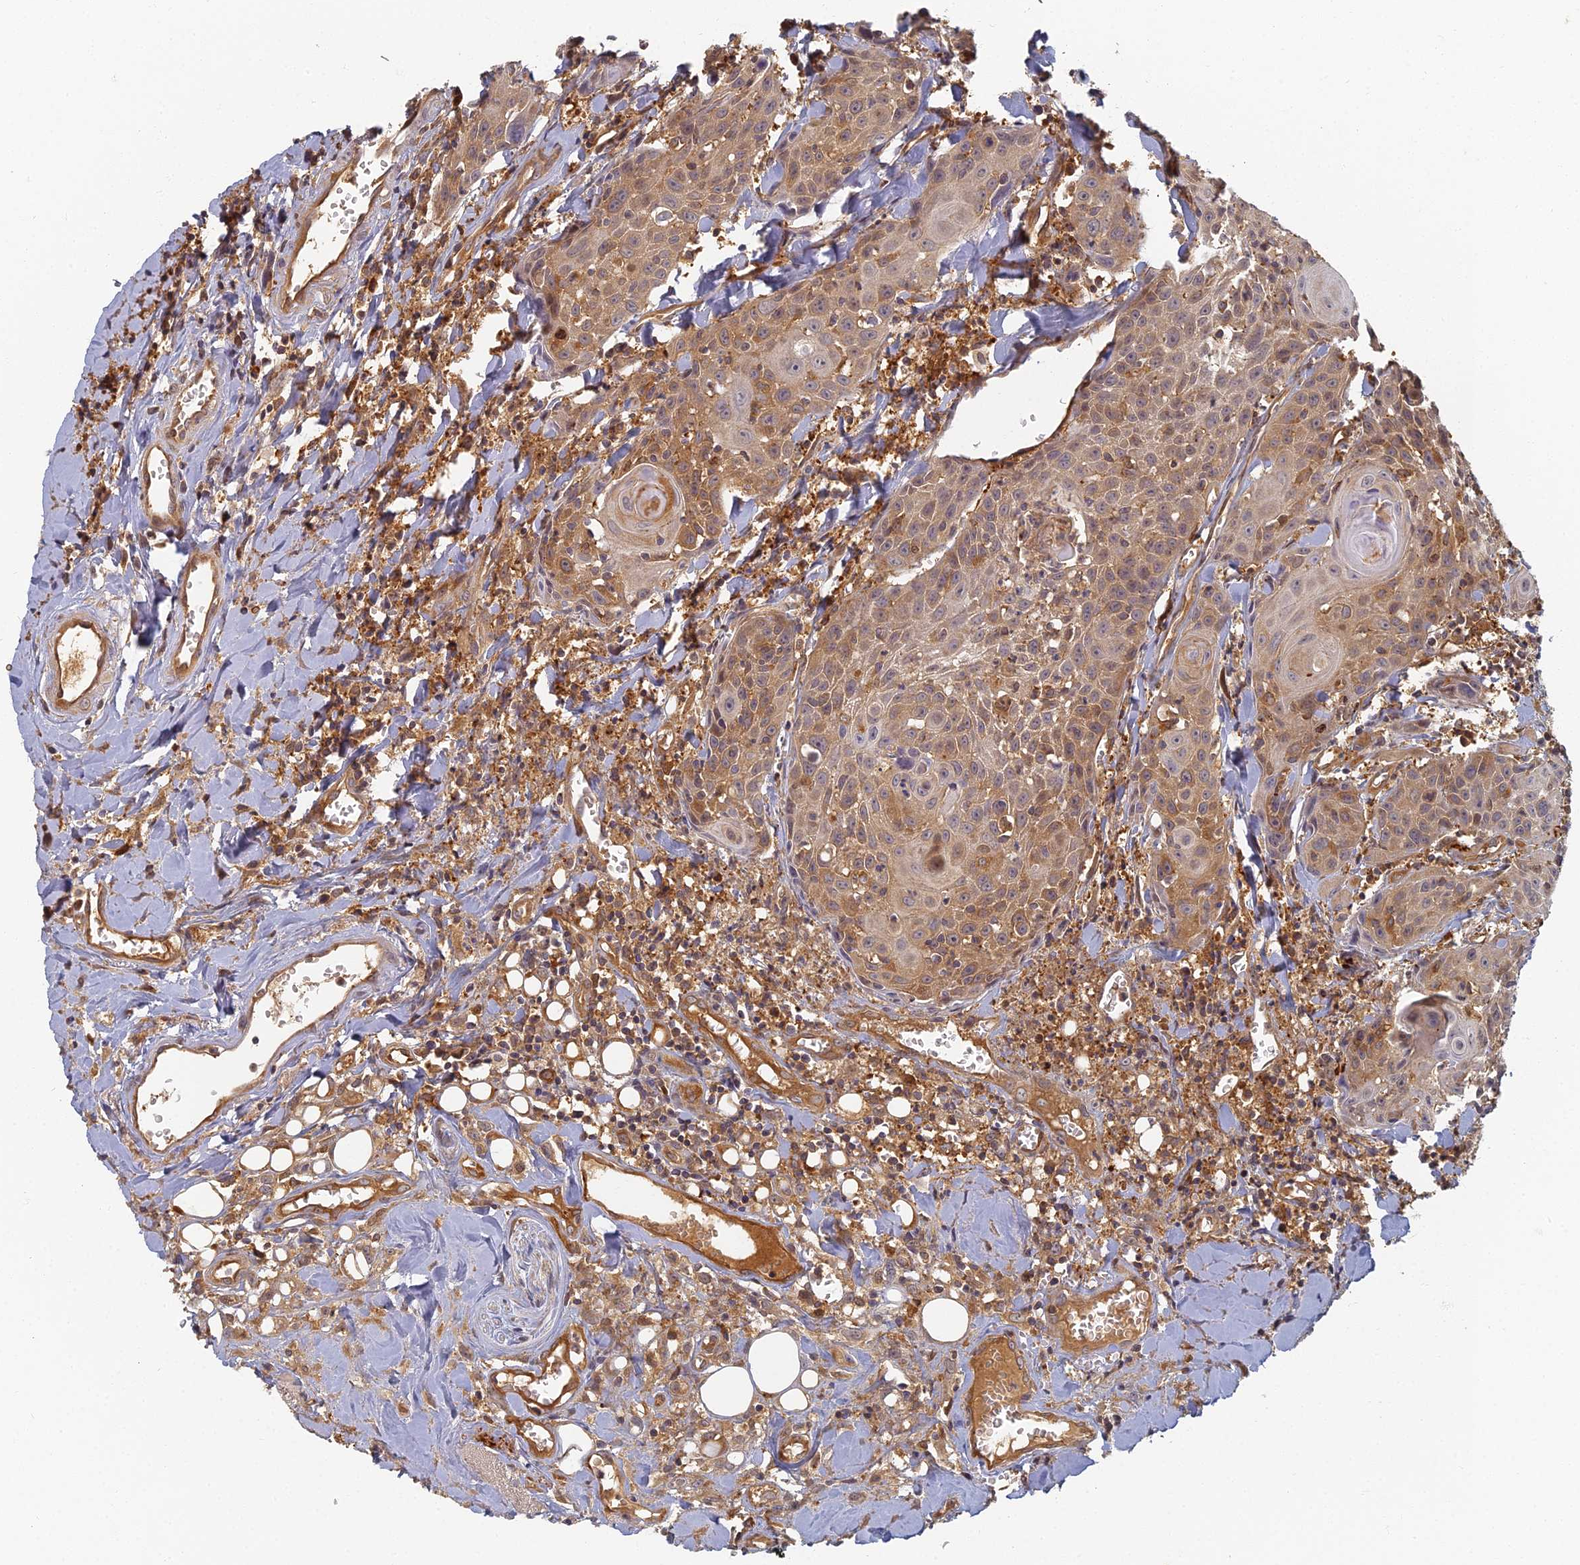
{"staining": {"intensity": "moderate", "quantity": ">75%", "location": "cytoplasmic/membranous"}, "tissue": "head and neck cancer", "cell_type": "Tumor cells", "image_type": "cancer", "snomed": [{"axis": "morphology", "description": "Squamous cell carcinoma, NOS"}, {"axis": "topography", "description": "Oral tissue"}, {"axis": "topography", "description": "Head-Neck"}], "caption": "The immunohistochemical stain labels moderate cytoplasmic/membranous positivity in tumor cells of head and neck cancer (squamous cell carcinoma) tissue.", "gene": "INO80D", "patient": {"sex": "female", "age": 82}}